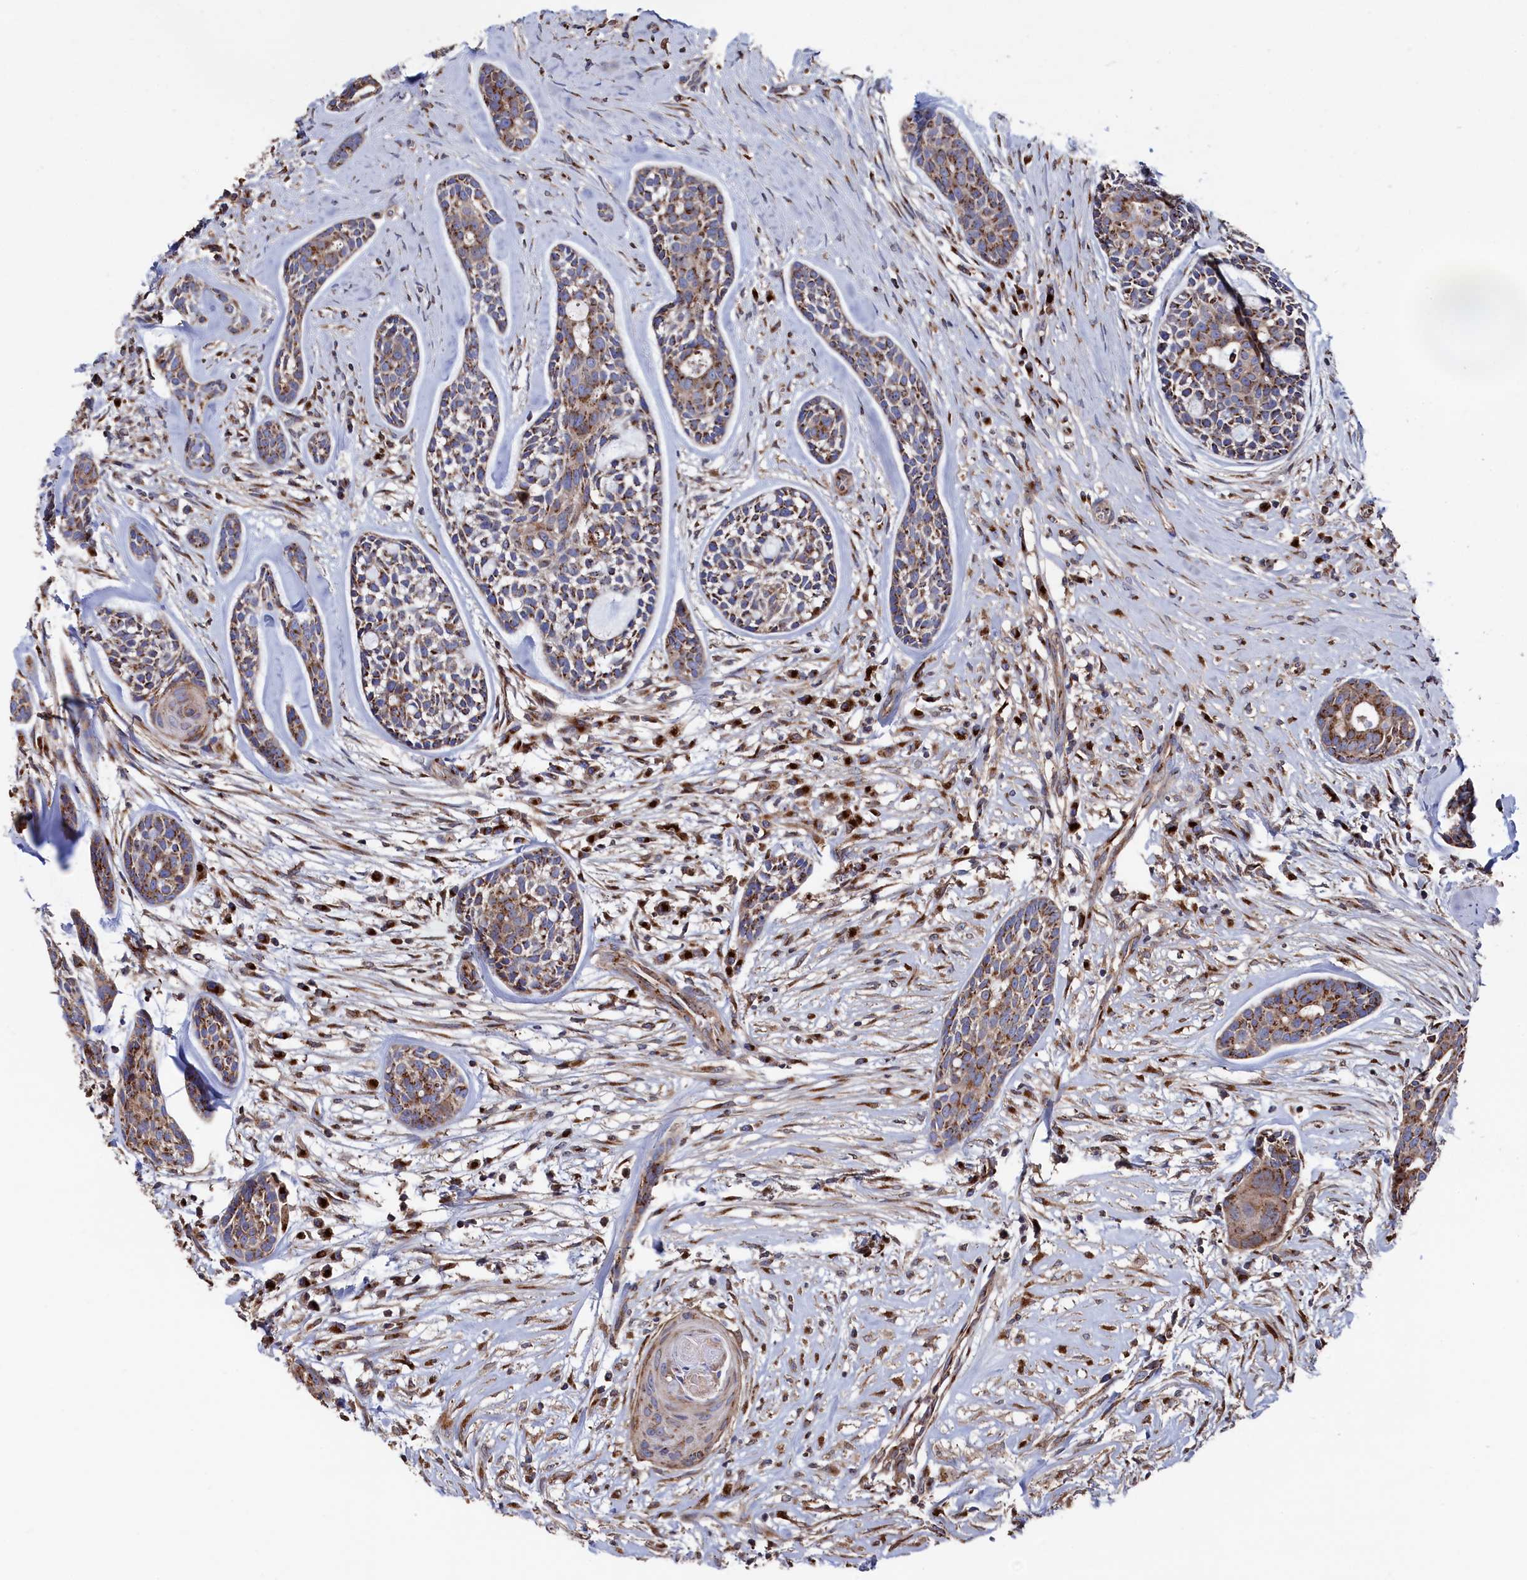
{"staining": {"intensity": "moderate", "quantity": ">75%", "location": "cytoplasmic/membranous"}, "tissue": "head and neck cancer", "cell_type": "Tumor cells", "image_type": "cancer", "snomed": [{"axis": "morphology", "description": "Adenocarcinoma, NOS"}, {"axis": "topography", "description": "Subcutis"}, {"axis": "topography", "description": "Head-Neck"}], "caption": "The histopathology image demonstrates a brown stain indicating the presence of a protein in the cytoplasmic/membranous of tumor cells in head and neck cancer.", "gene": "PRRC1", "patient": {"sex": "female", "age": 73}}